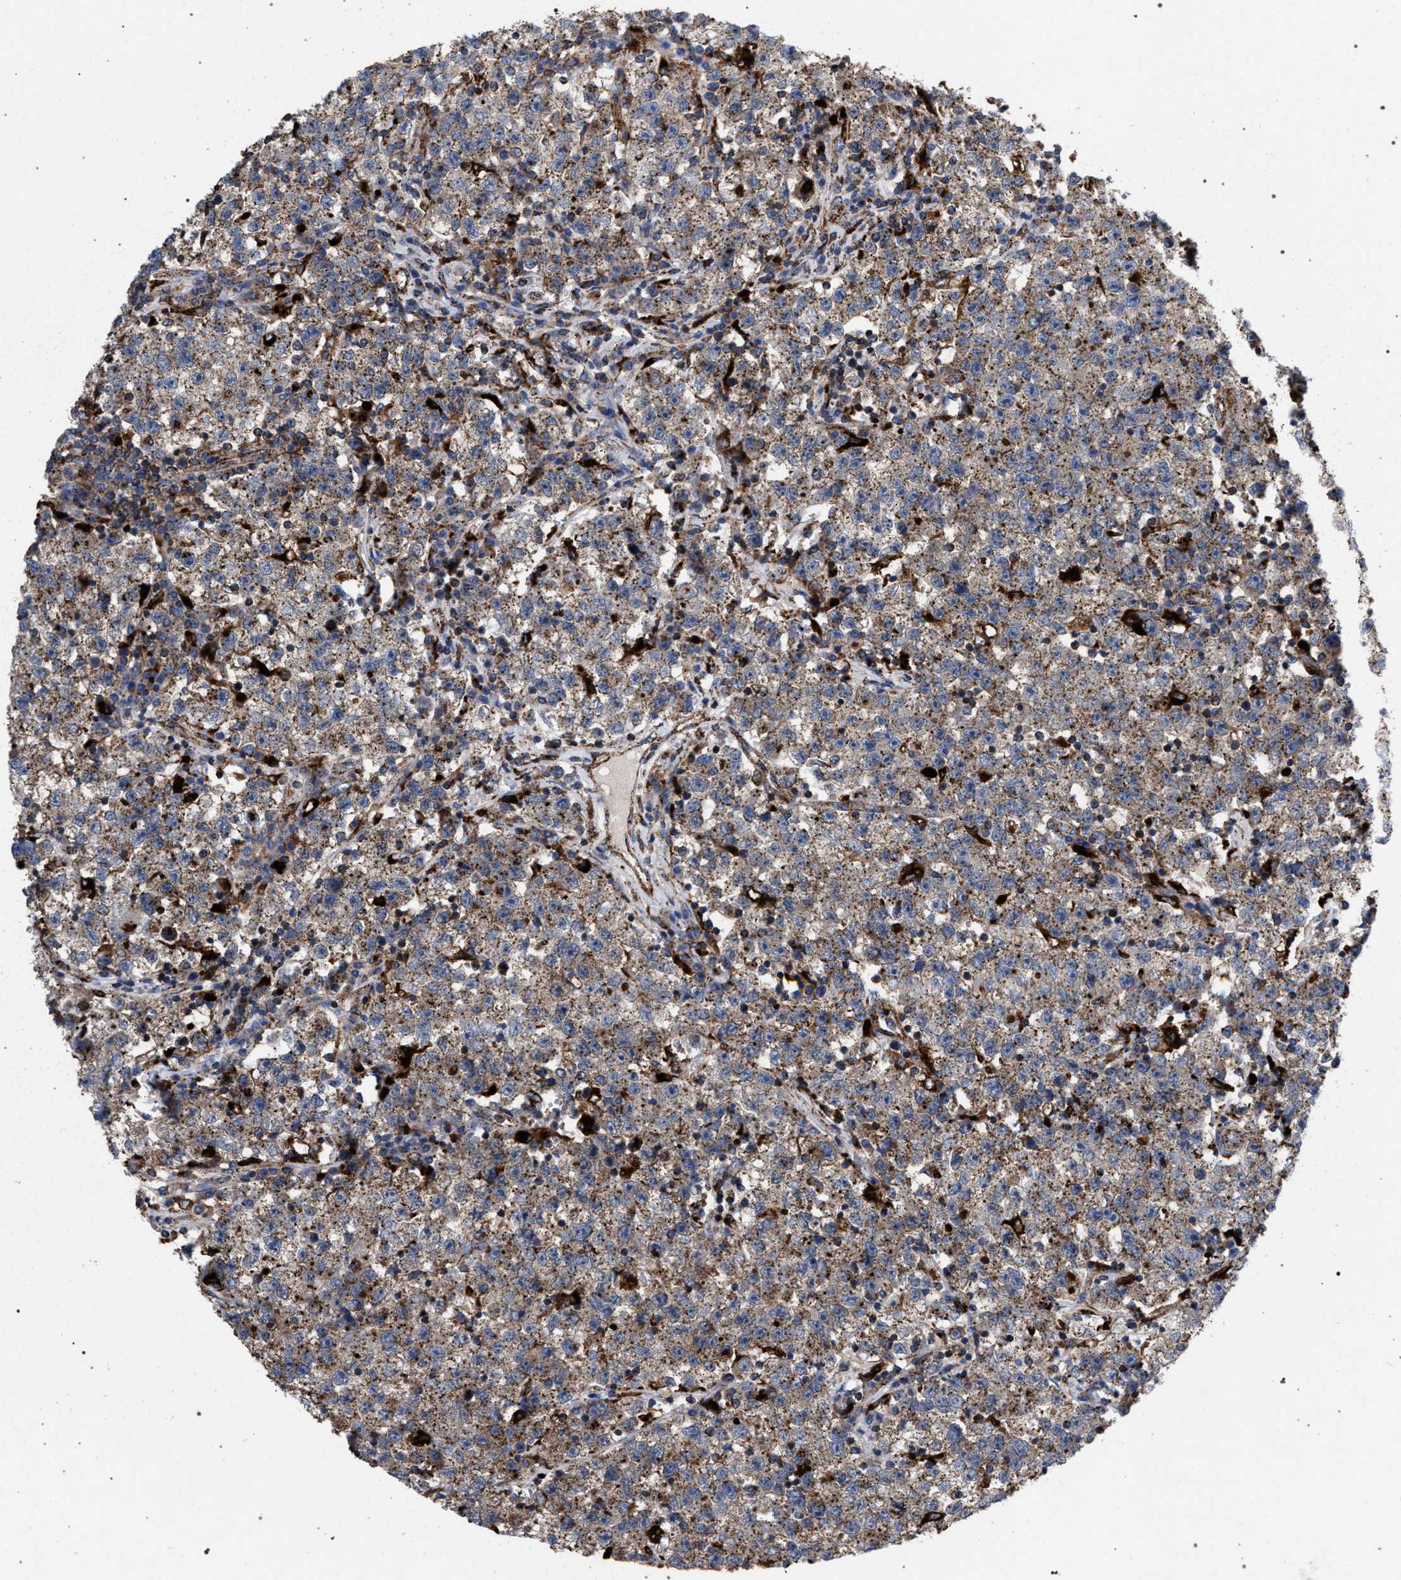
{"staining": {"intensity": "moderate", "quantity": ">75%", "location": "cytoplasmic/membranous"}, "tissue": "testis cancer", "cell_type": "Tumor cells", "image_type": "cancer", "snomed": [{"axis": "morphology", "description": "Seminoma, NOS"}, {"axis": "topography", "description": "Testis"}], "caption": "This histopathology image reveals immunohistochemistry staining of human seminoma (testis), with medium moderate cytoplasmic/membranous staining in about >75% of tumor cells.", "gene": "PPT1", "patient": {"sex": "male", "age": 22}}